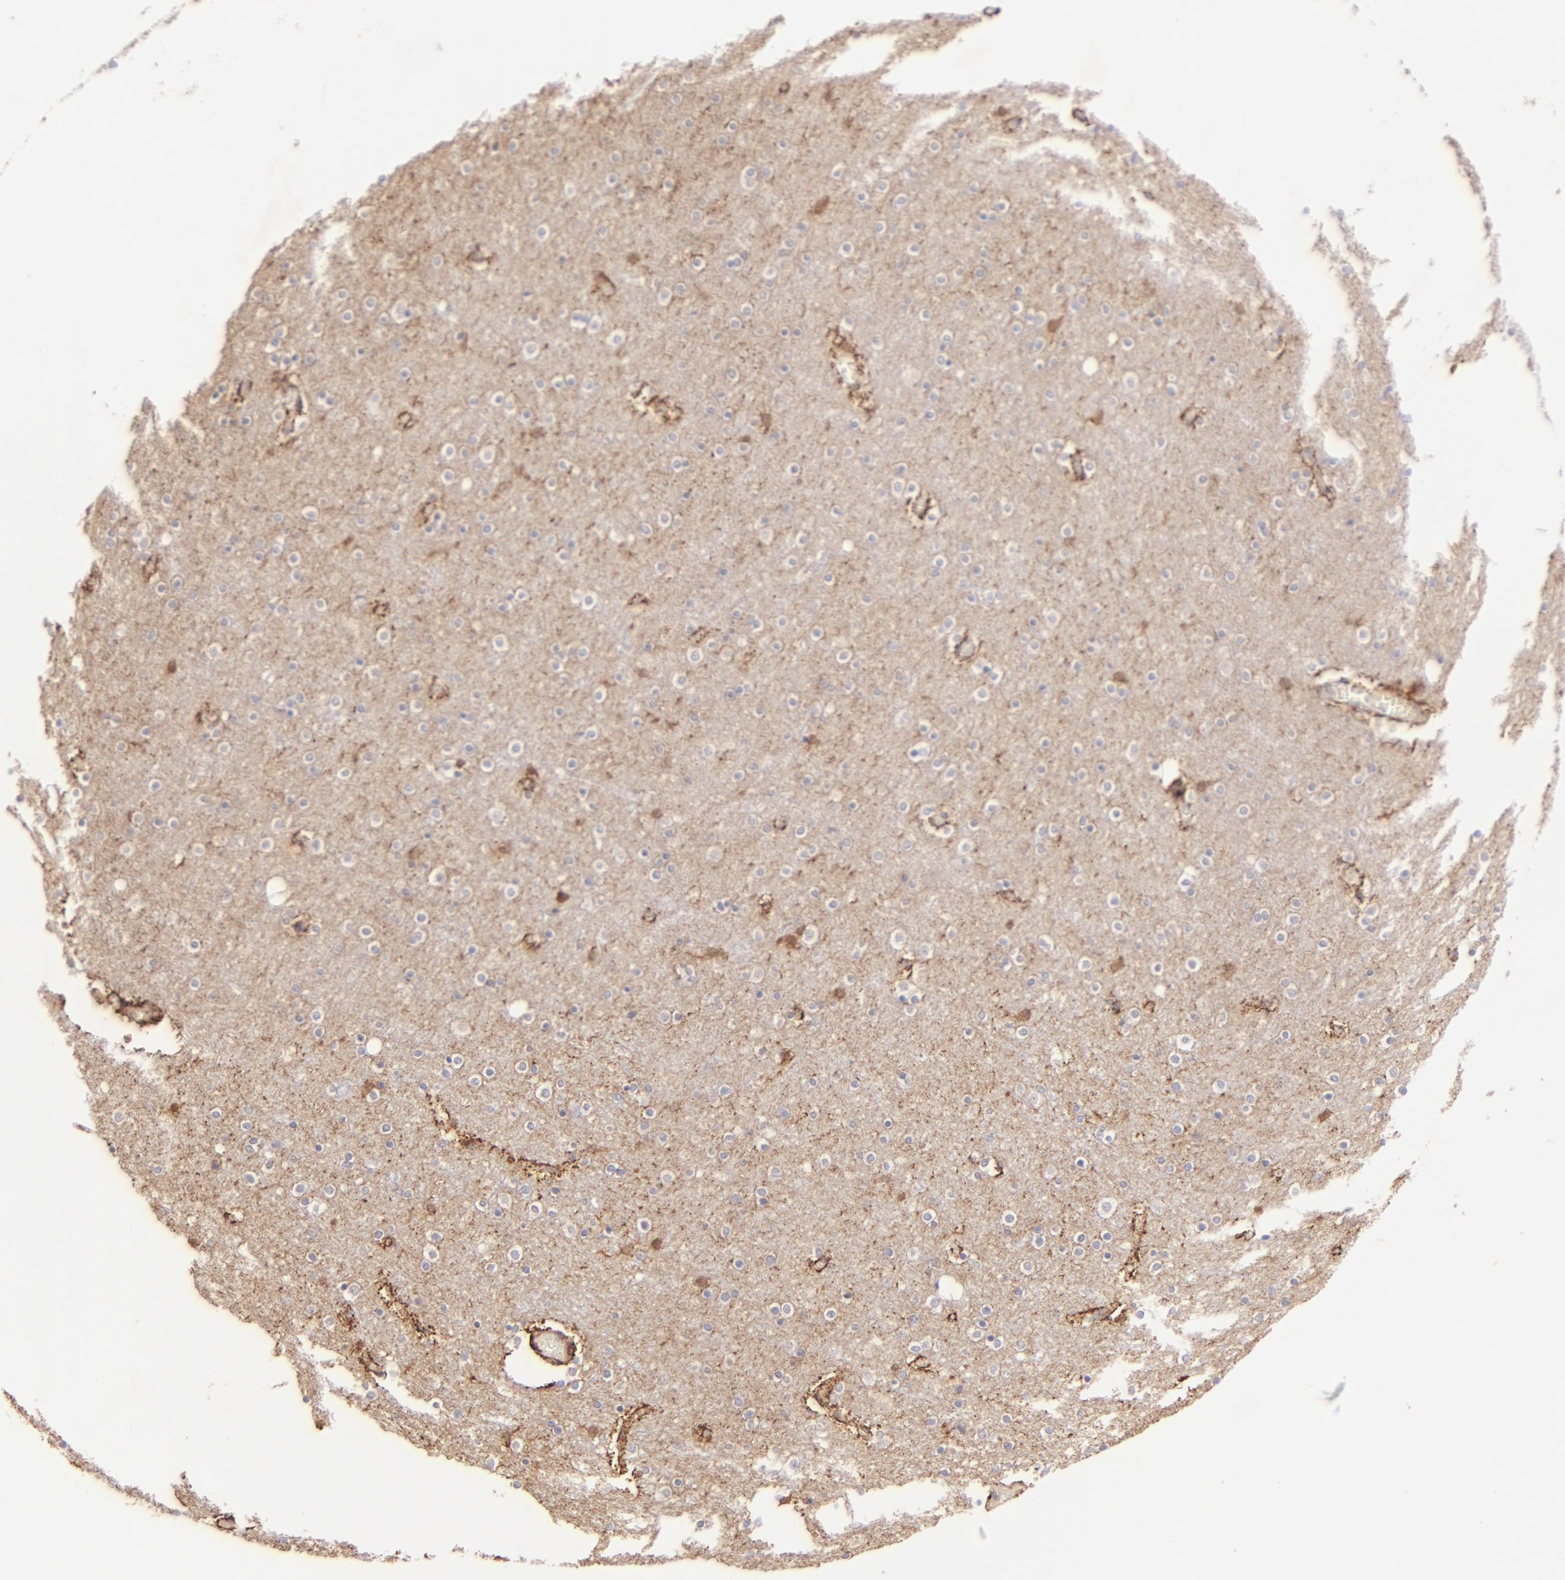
{"staining": {"intensity": "moderate", "quantity": ">75%", "location": "cytoplasmic/membranous"}, "tissue": "cerebral cortex", "cell_type": "Endothelial cells", "image_type": "normal", "snomed": [{"axis": "morphology", "description": "Normal tissue, NOS"}, {"axis": "topography", "description": "Cerebral cortex"}], "caption": "A high-resolution photomicrograph shows immunohistochemistry staining of benign cerebral cortex, which reveals moderate cytoplasmic/membranous expression in approximately >75% of endothelial cells.", "gene": "BTK", "patient": {"sex": "female", "age": 54}}